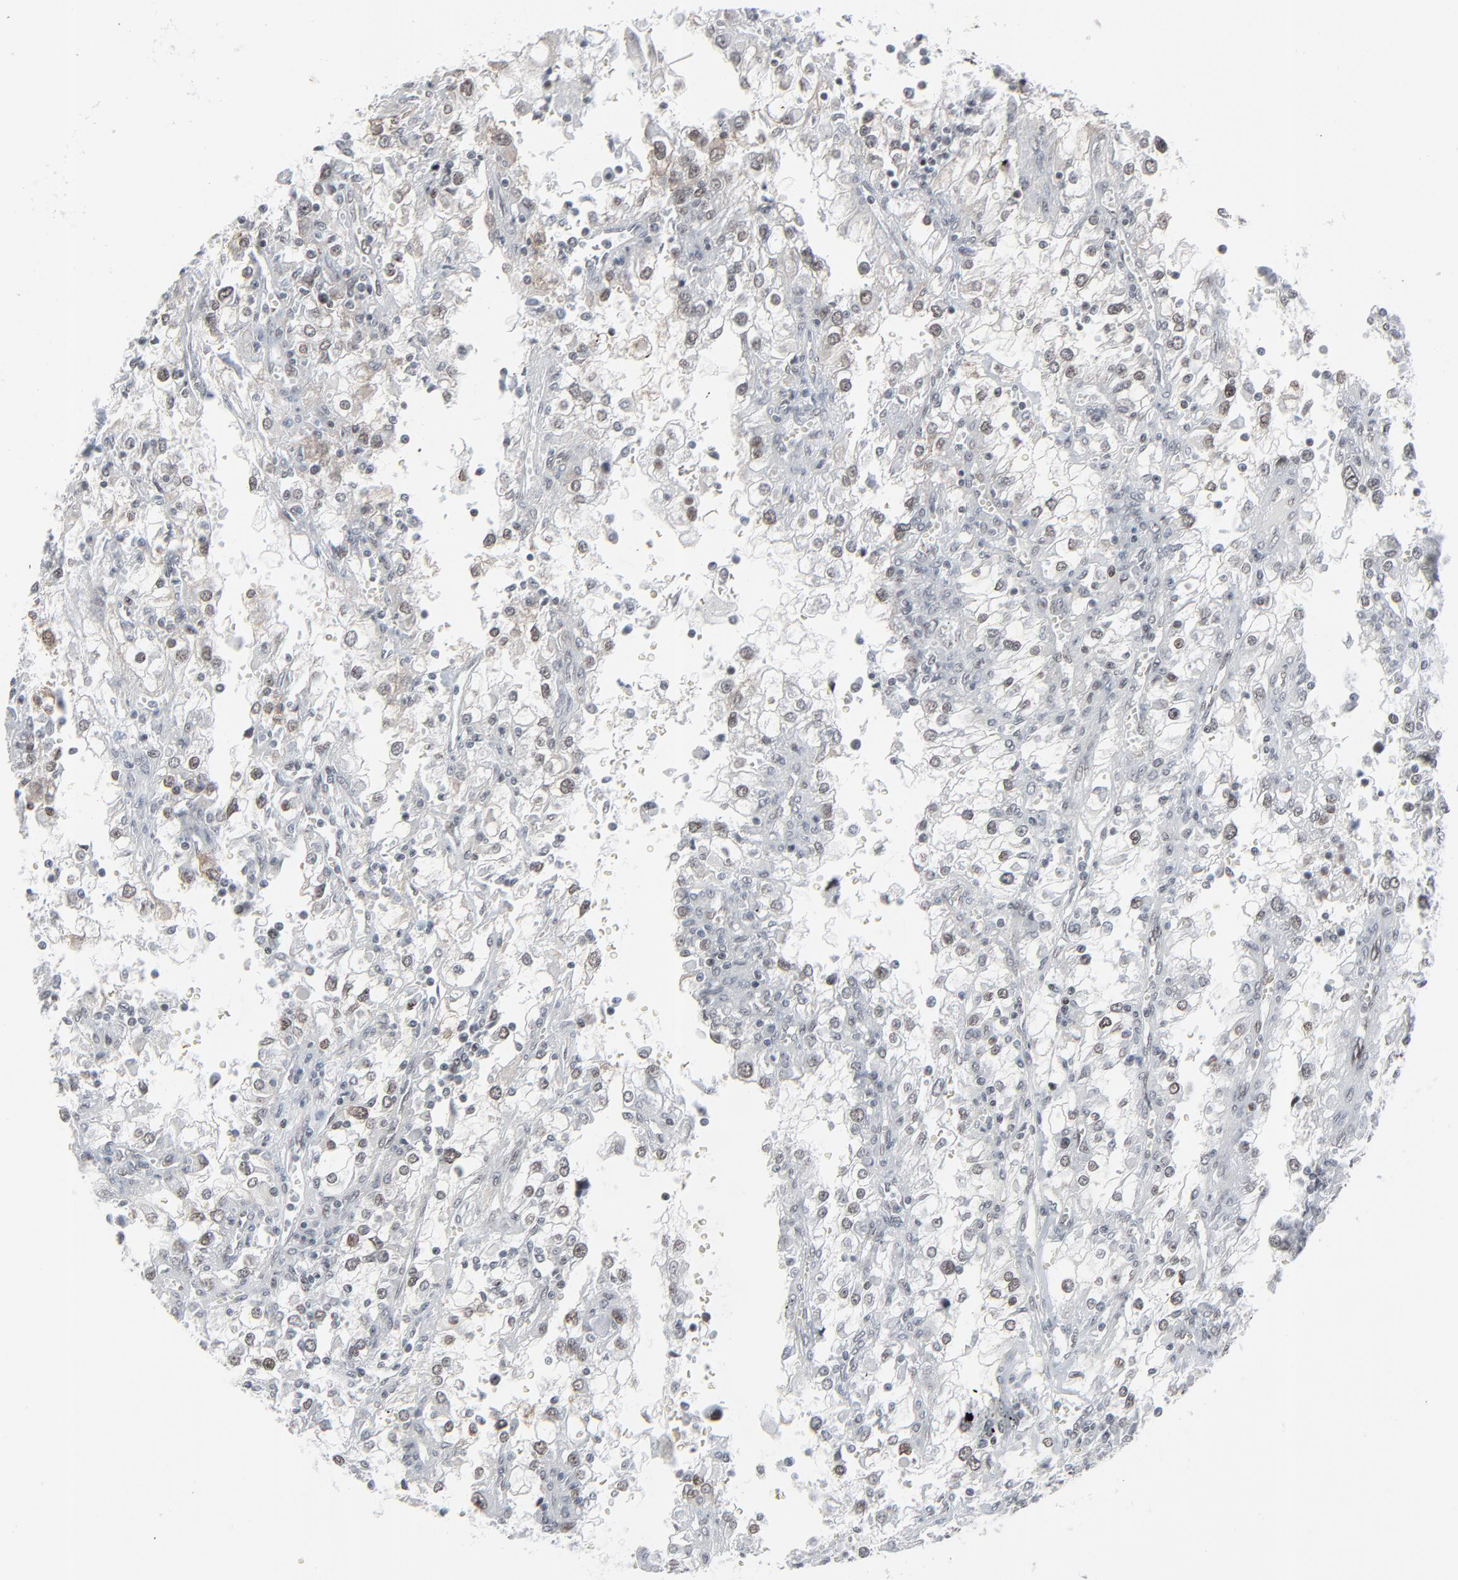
{"staining": {"intensity": "moderate", "quantity": "25%-75%", "location": "nuclear"}, "tissue": "renal cancer", "cell_type": "Tumor cells", "image_type": "cancer", "snomed": [{"axis": "morphology", "description": "Adenocarcinoma, NOS"}, {"axis": "topography", "description": "Kidney"}], "caption": "There is medium levels of moderate nuclear expression in tumor cells of renal cancer (adenocarcinoma), as demonstrated by immunohistochemical staining (brown color).", "gene": "FBXO28", "patient": {"sex": "female", "age": 52}}